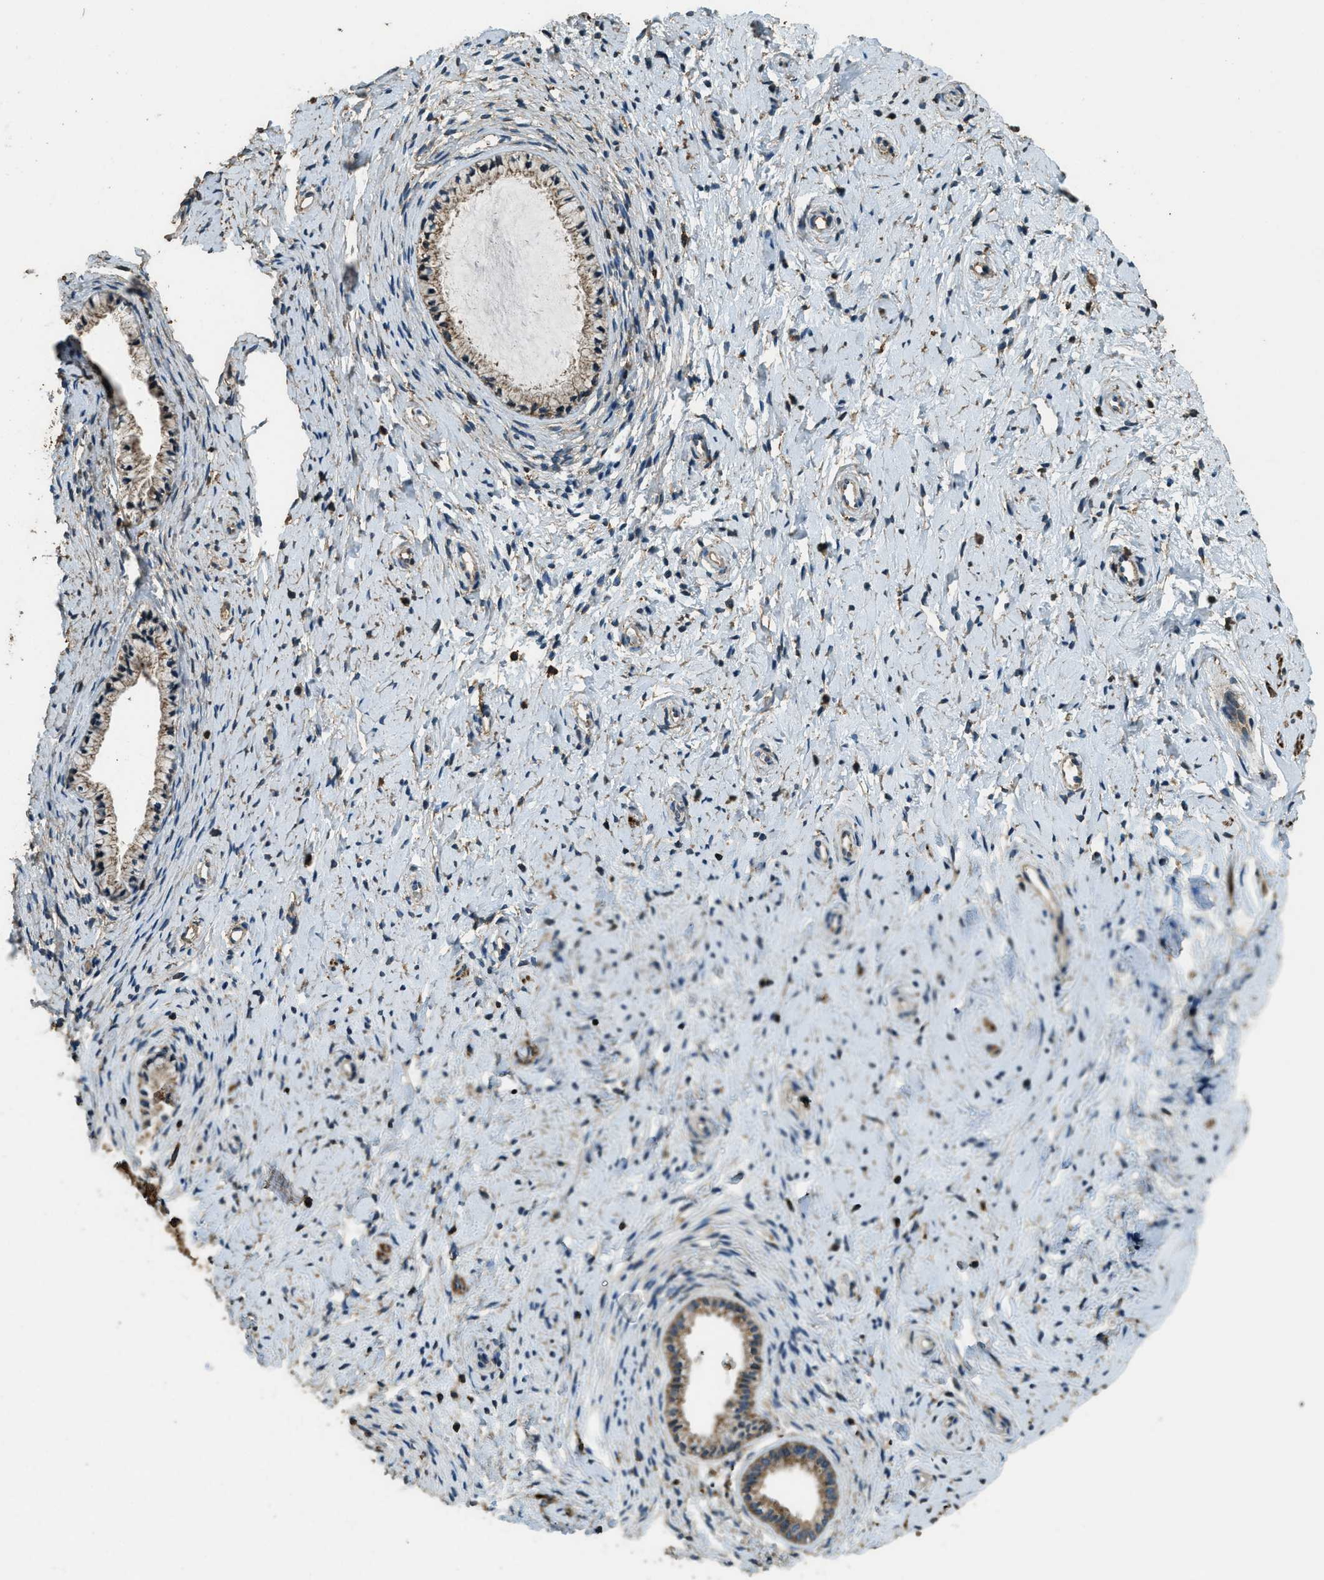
{"staining": {"intensity": "strong", "quantity": ">75%", "location": "cytoplasmic/membranous"}, "tissue": "cervix", "cell_type": "Glandular cells", "image_type": "normal", "snomed": [{"axis": "morphology", "description": "Normal tissue, NOS"}, {"axis": "topography", "description": "Cervix"}], "caption": "Cervix stained for a protein shows strong cytoplasmic/membranous positivity in glandular cells. (IHC, brightfield microscopy, high magnification).", "gene": "ERGIC1", "patient": {"sex": "female", "age": 72}}